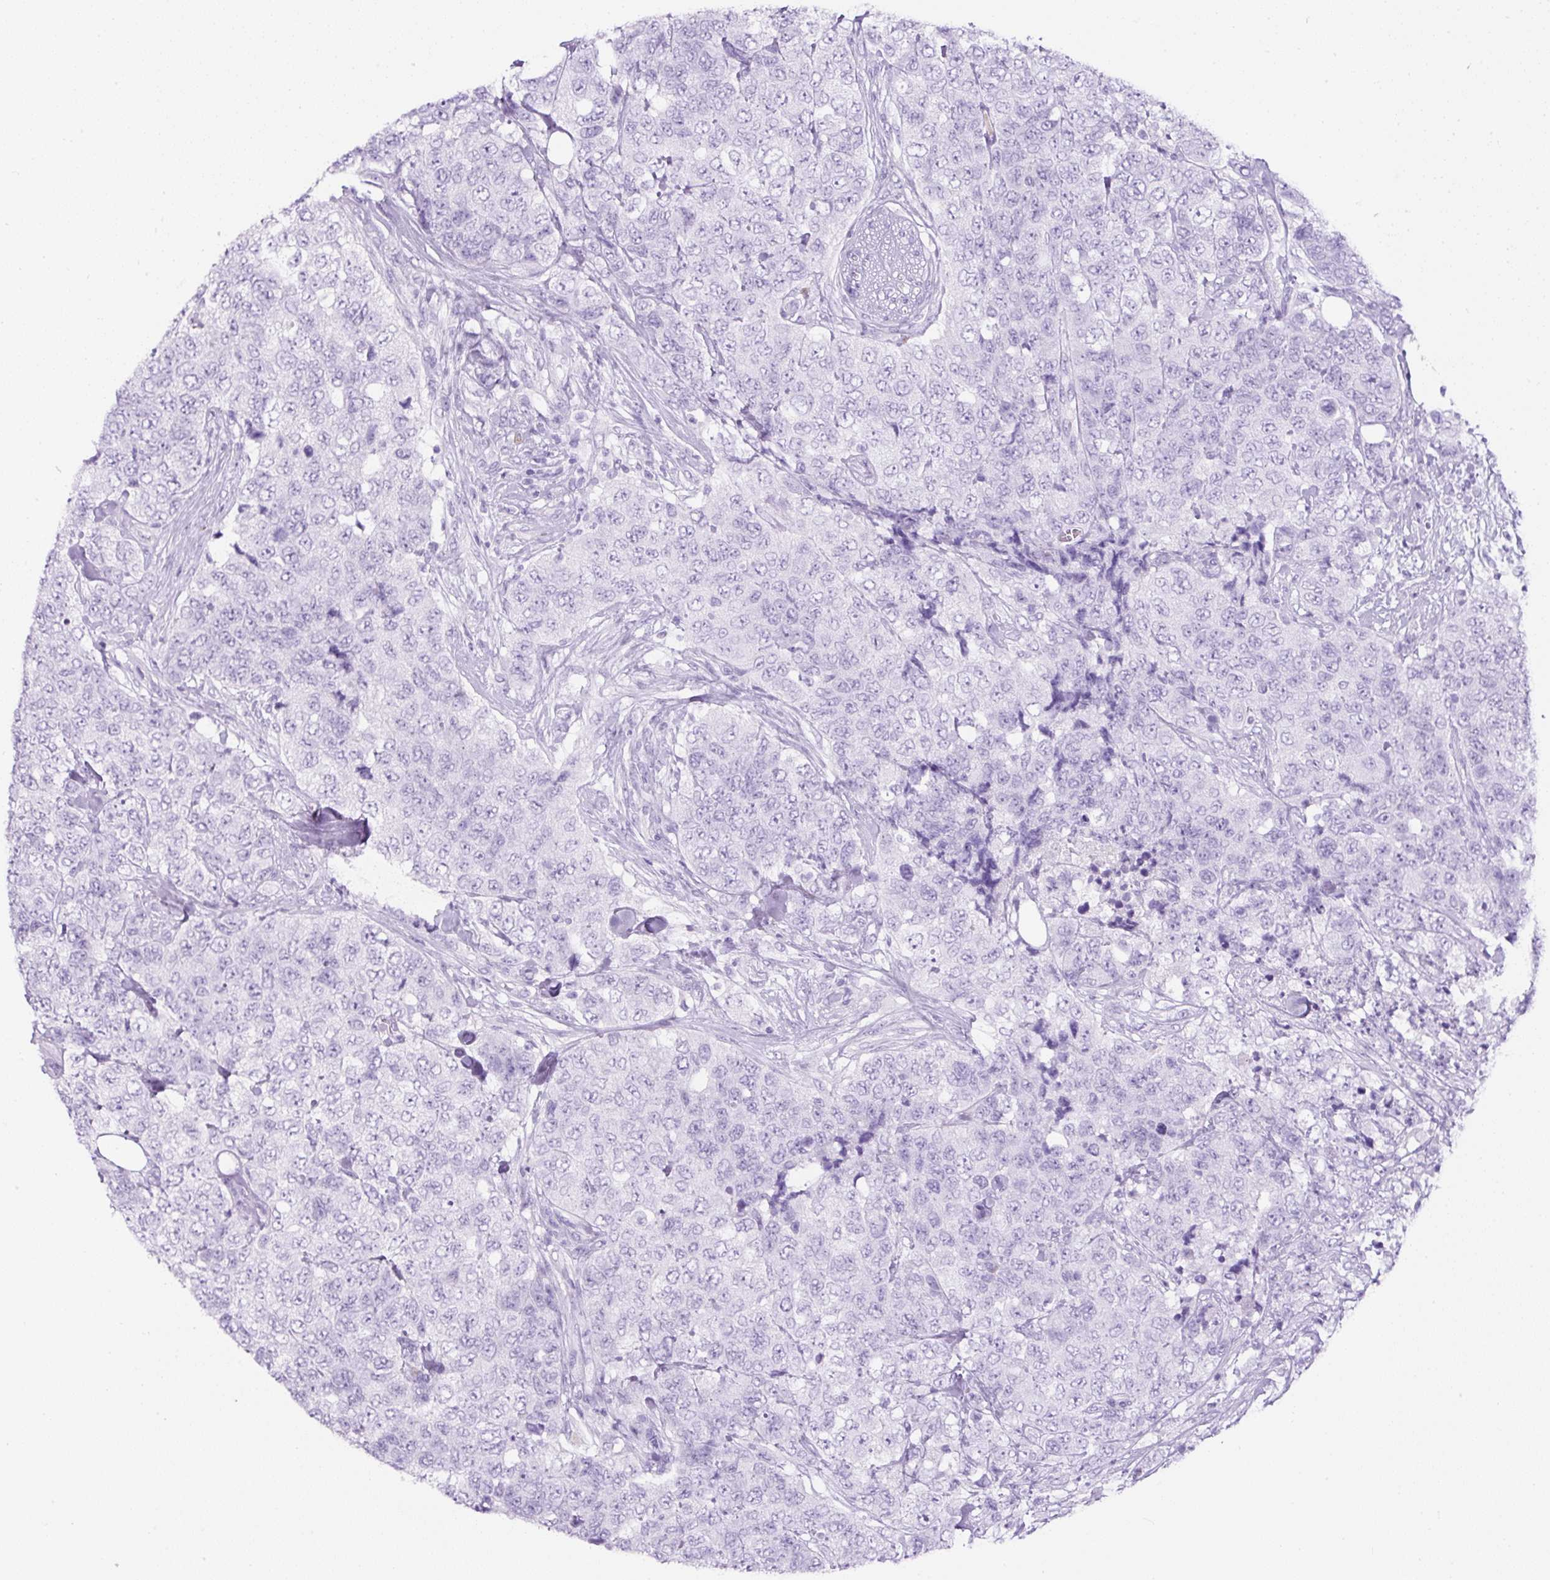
{"staining": {"intensity": "negative", "quantity": "none", "location": "none"}, "tissue": "urothelial cancer", "cell_type": "Tumor cells", "image_type": "cancer", "snomed": [{"axis": "morphology", "description": "Urothelial carcinoma, High grade"}, {"axis": "topography", "description": "Urinary bladder"}], "caption": "The image shows no staining of tumor cells in high-grade urothelial carcinoma.", "gene": "TMEM200B", "patient": {"sex": "female", "age": 78}}